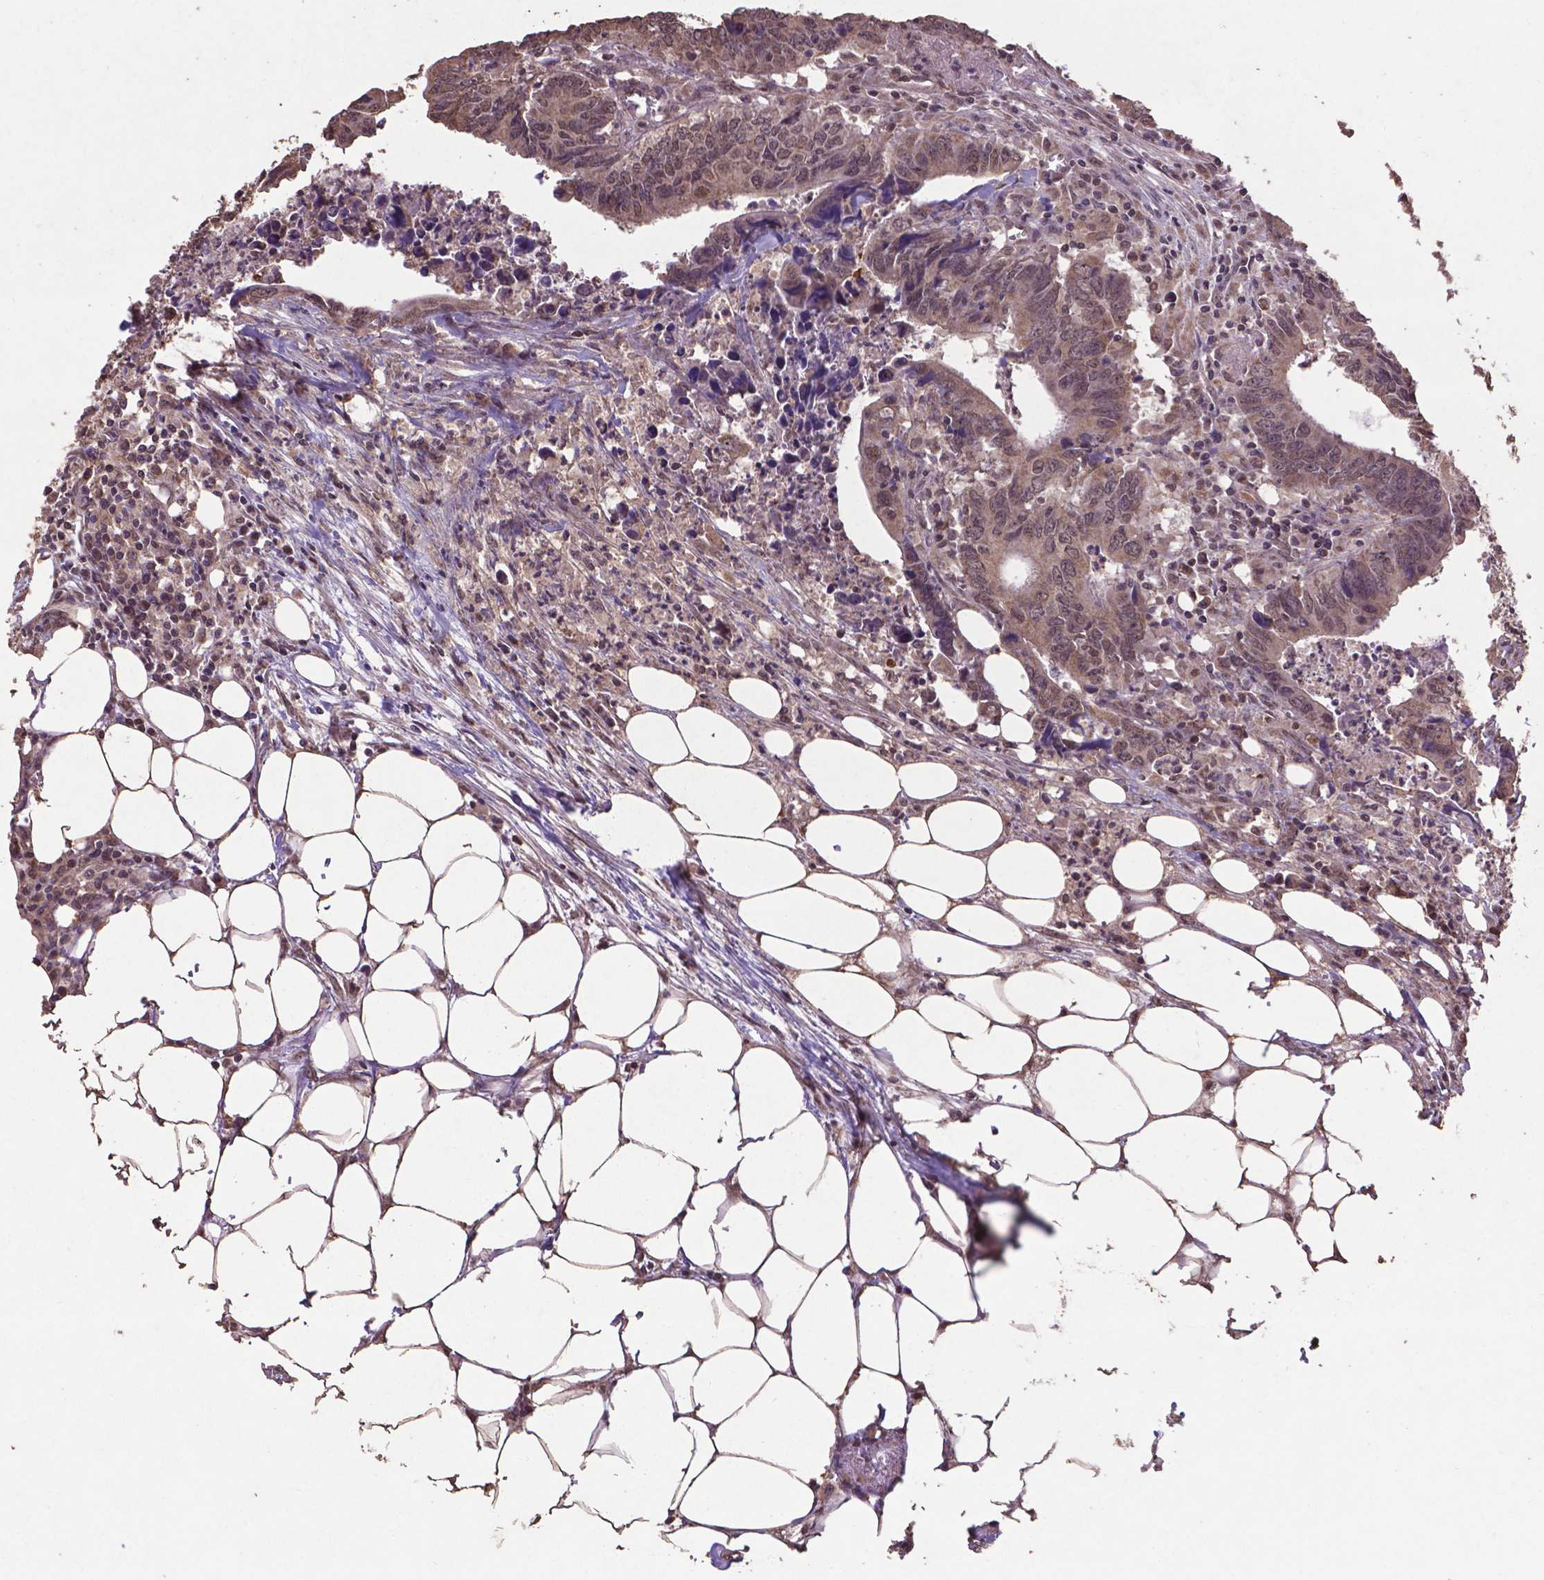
{"staining": {"intensity": "moderate", "quantity": ">75%", "location": "cytoplasmic/membranous,nuclear"}, "tissue": "colorectal cancer", "cell_type": "Tumor cells", "image_type": "cancer", "snomed": [{"axis": "morphology", "description": "Adenocarcinoma, NOS"}, {"axis": "topography", "description": "Colon"}], "caption": "IHC (DAB) staining of colorectal adenocarcinoma displays moderate cytoplasmic/membranous and nuclear protein staining in approximately >75% of tumor cells. The staining was performed using DAB (3,3'-diaminobenzidine), with brown indicating positive protein expression. Nuclei are stained blue with hematoxylin.", "gene": "DCAF1", "patient": {"sex": "female", "age": 82}}